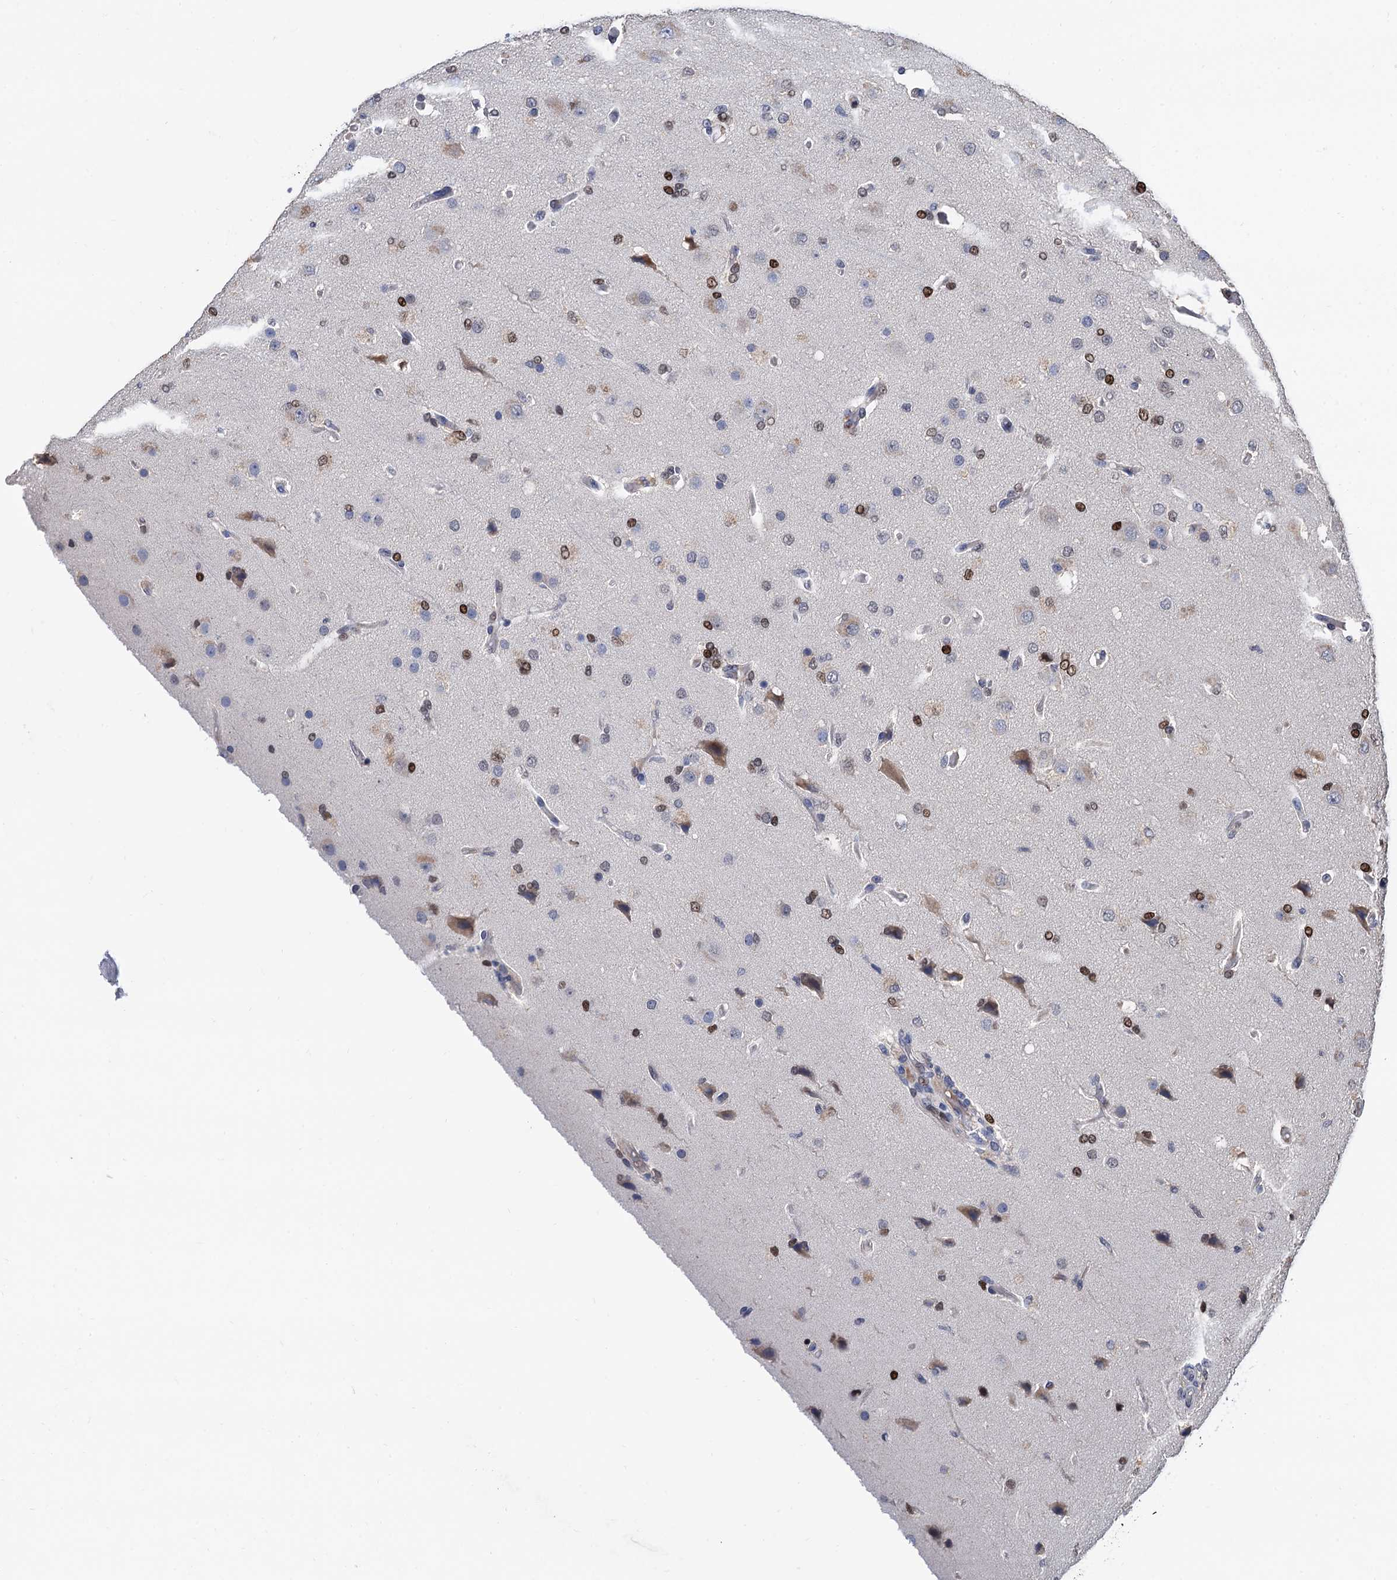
{"staining": {"intensity": "moderate", "quantity": "<25%", "location": "nuclear"}, "tissue": "glioma", "cell_type": "Tumor cells", "image_type": "cancer", "snomed": [{"axis": "morphology", "description": "Glioma, malignant, High grade"}, {"axis": "topography", "description": "Brain"}], "caption": "Immunohistochemical staining of human malignant glioma (high-grade) demonstrates low levels of moderate nuclear expression in about <25% of tumor cells.", "gene": "TSEN34", "patient": {"sex": "female", "age": 74}}